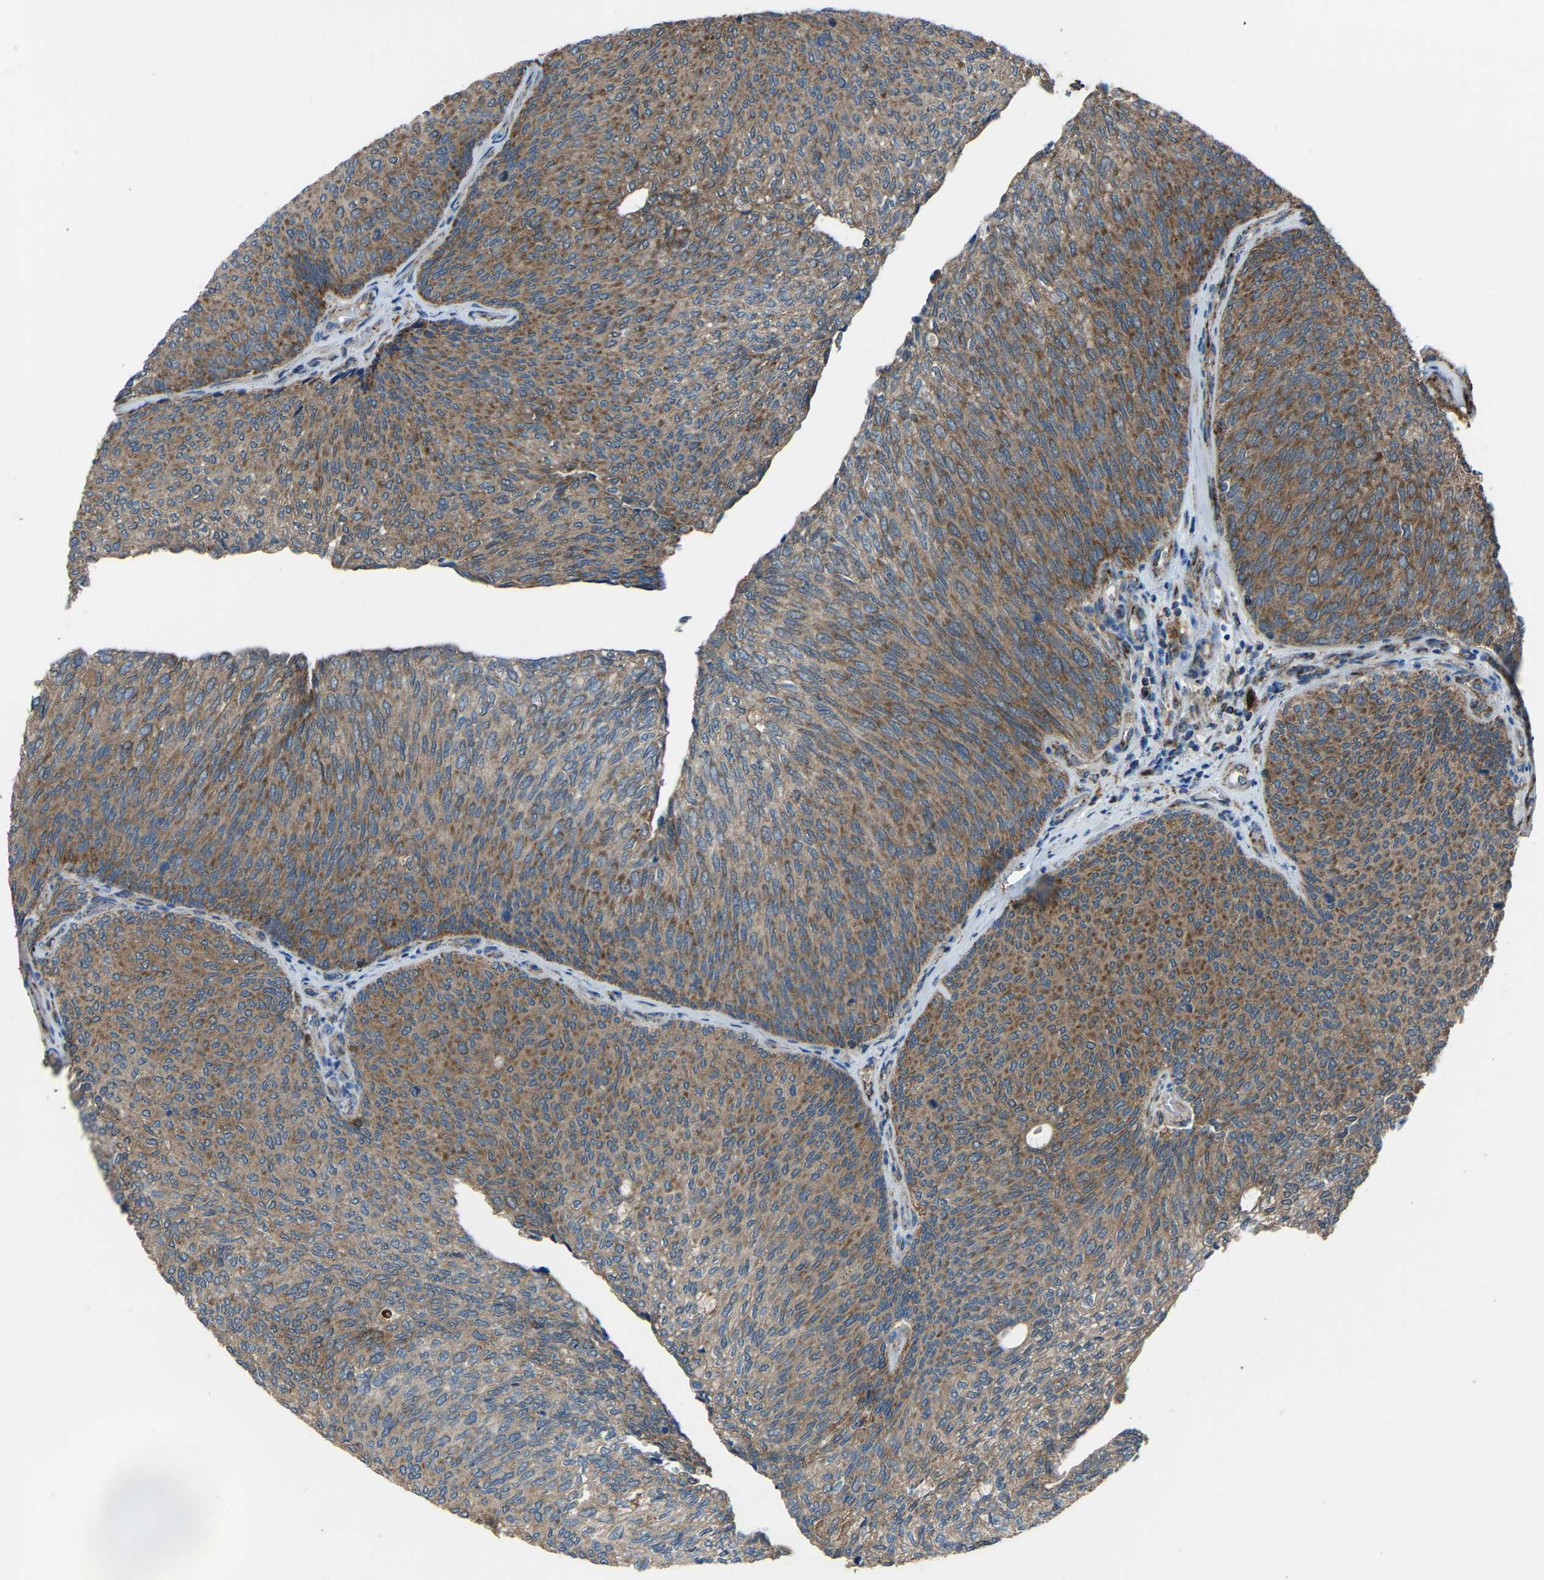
{"staining": {"intensity": "moderate", "quantity": "25%-75%", "location": "cytoplasmic/membranous"}, "tissue": "urothelial cancer", "cell_type": "Tumor cells", "image_type": "cancer", "snomed": [{"axis": "morphology", "description": "Urothelial carcinoma, Low grade"}, {"axis": "topography", "description": "Urinary bladder"}], "caption": "Human urothelial cancer stained for a protein (brown) exhibits moderate cytoplasmic/membranous positive positivity in approximately 25%-75% of tumor cells.", "gene": "AKR1A1", "patient": {"sex": "female", "age": 79}}